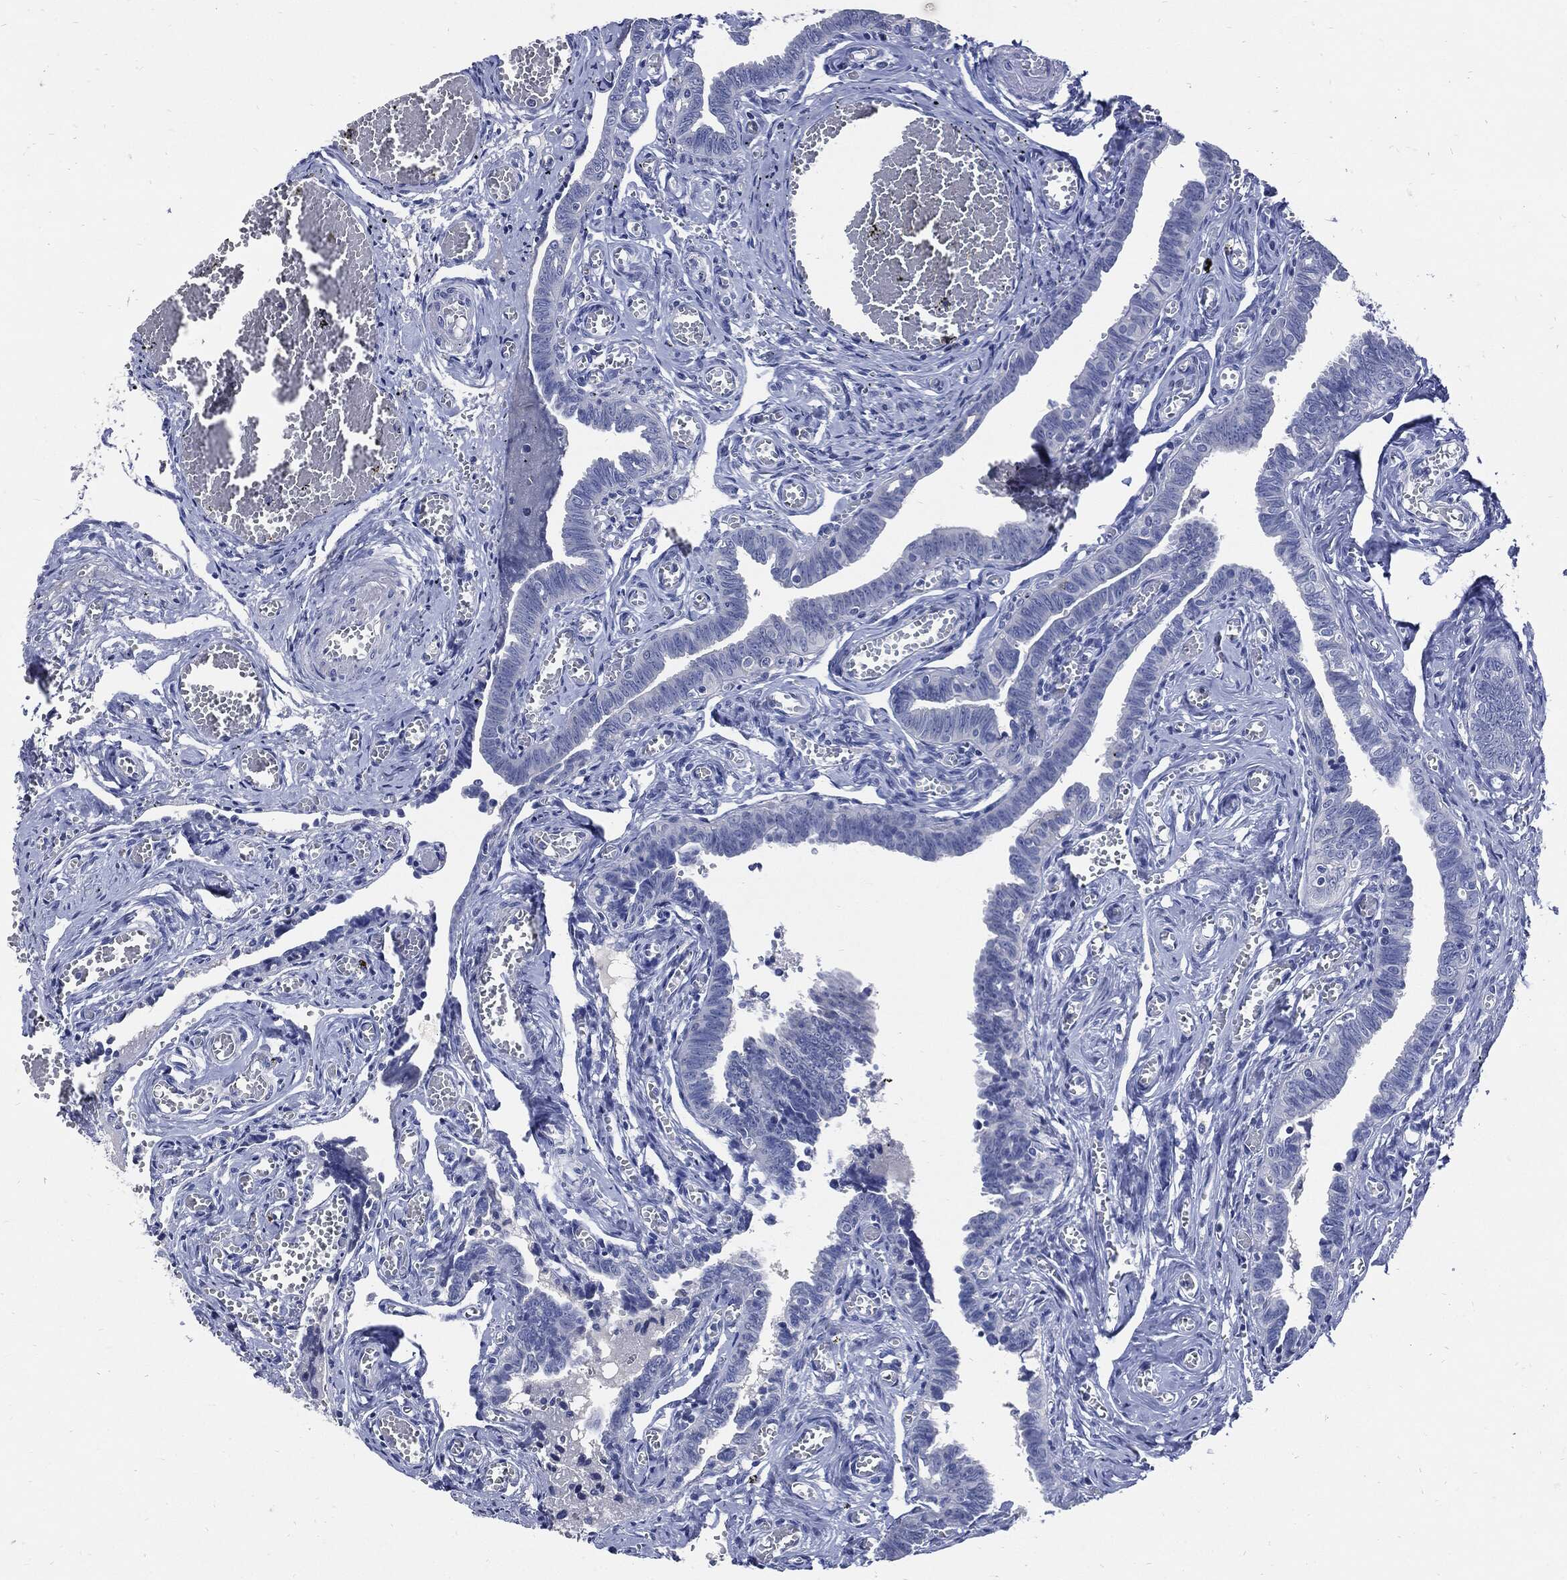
{"staining": {"intensity": "negative", "quantity": "none", "location": "none"}, "tissue": "fallopian tube", "cell_type": "Glandular cells", "image_type": "normal", "snomed": [{"axis": "morphology", "description": "Normal tissue, NOS"}, {"axis": "topography", "description": "Vascular tissue"}, {"axis": "topography", "description": "Fallopian tube"}], "caption": "Glandular cells are negative for brown protein staining in benign fallopian tube. (DAB (3,3'-diaminobenzidine) immunohistochemistry visualized using brightfield microscopy, high magnification).", "gene": "CPE", "patient": {"sex": "female", "age": 67}}